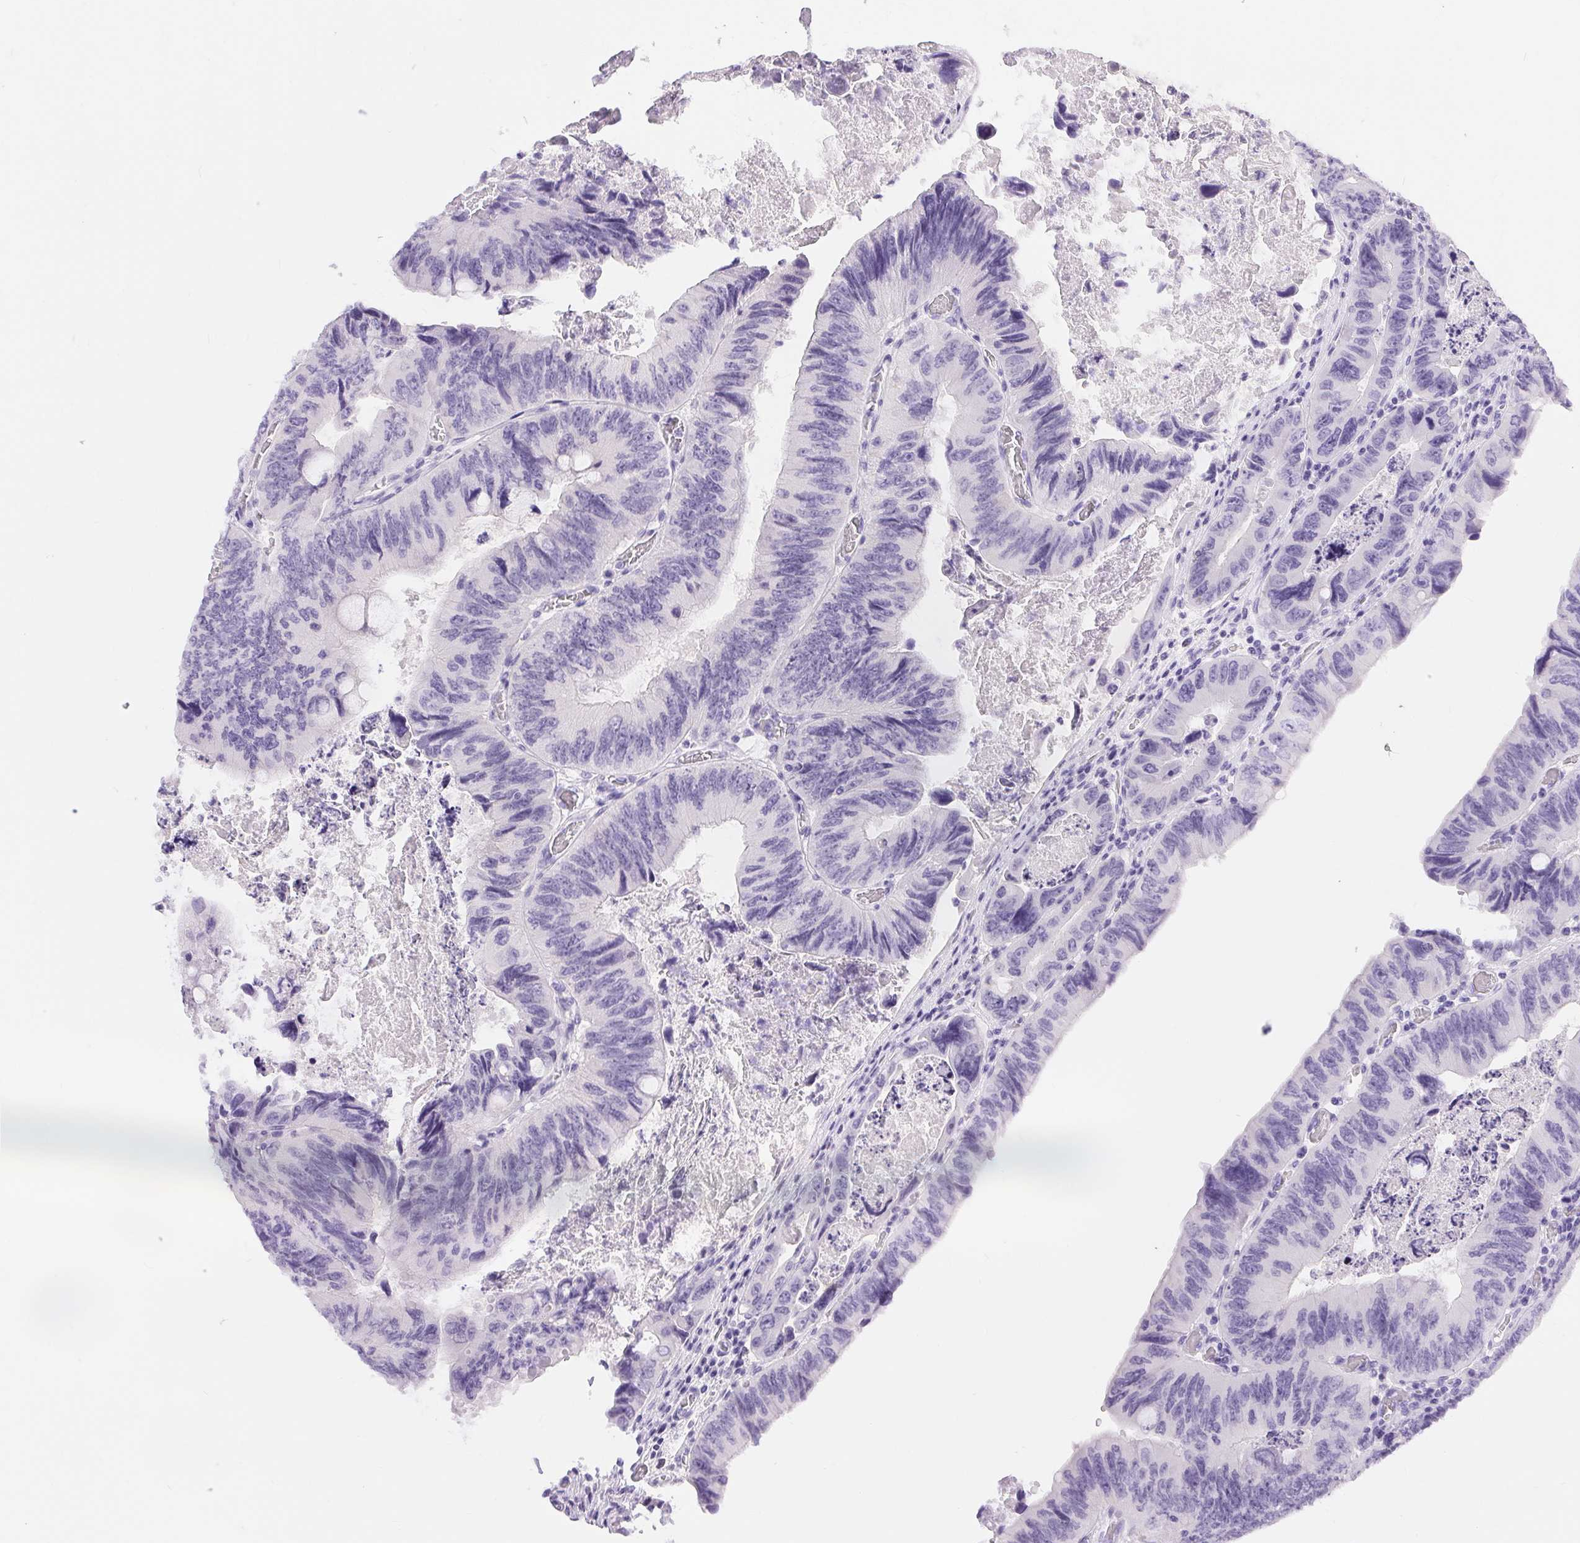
{"staining": {"intensity": "negative", "quantity": "none", "location": "none"}, "tissue": "colorectal cancer", "cell_type": "Tumor cells", "image_type": "cancer", "snomed": [{"axis": "morphology", "description": "Adenocarcinoma, NOS"}, {"axis": "topography", "description": "Colon"}], "caption": "This is a histopathology image of IHC staining of colorectal cancer, which shows no positivity in tumor cells. (DAB (3,3'-diaminobenzidine) IHC, high magnification).", "gene": "XDH", "patient": {"sex": "female", "age": 84}}